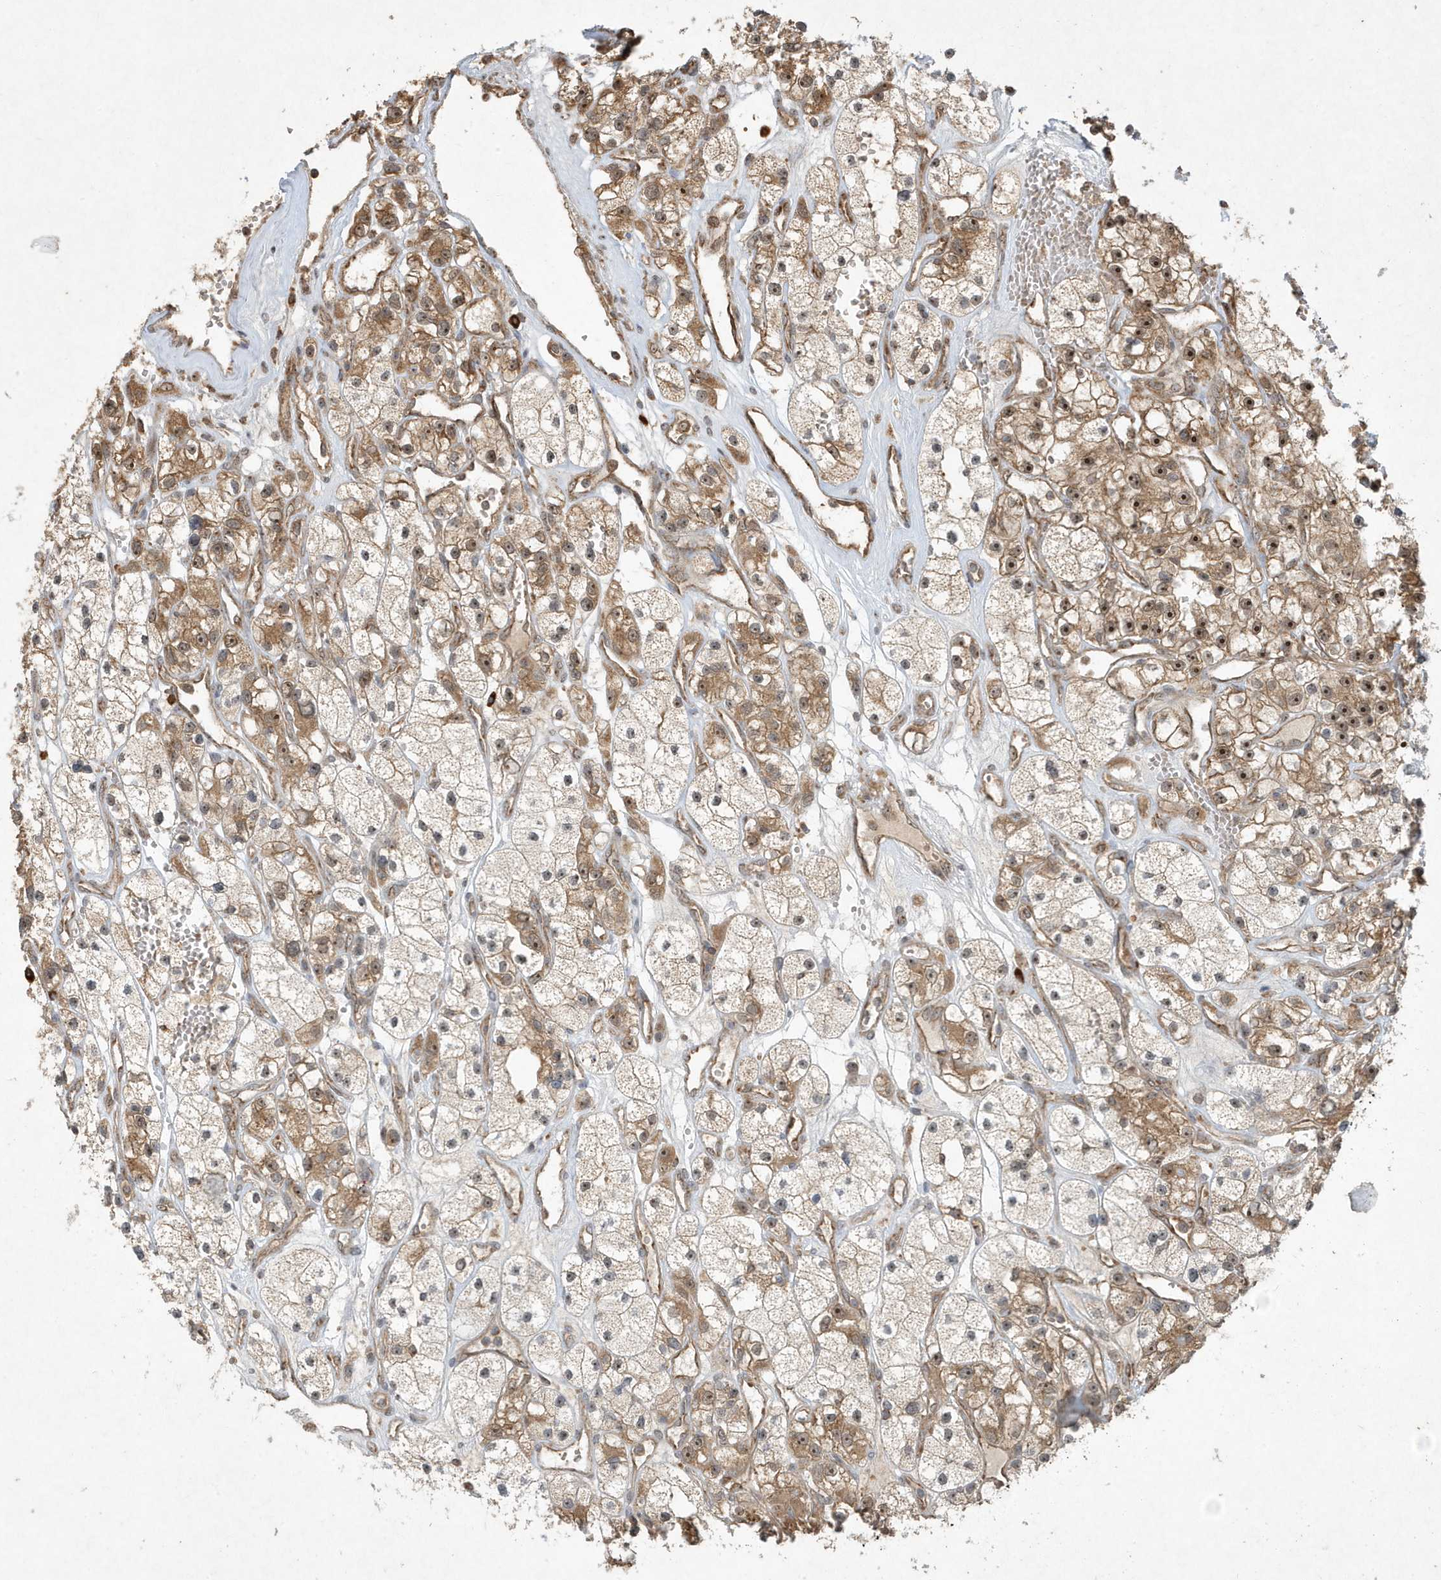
{"staining": {"intensity": "moderate", "quantity": ">75%", "location": "cytoplasmic/membranous,nuclear"}, "tissue": "renal cancer", "cell_type": "Tumor cells", "image_type": "cancer", "snomed": [{"axis": "morphology", "description": "Adenocarcinoma, NOS"}, {"axis": "topography", "description": "Kidney"}], "caption": "Renal cancer stained for a protein (brown) reveals moderate cytoplasmic/membranous and nuclear positive staining in approximately >75% of tumor cells.", "gene": "ABCB9", "patient": {"sex": "female", "age": 57}}